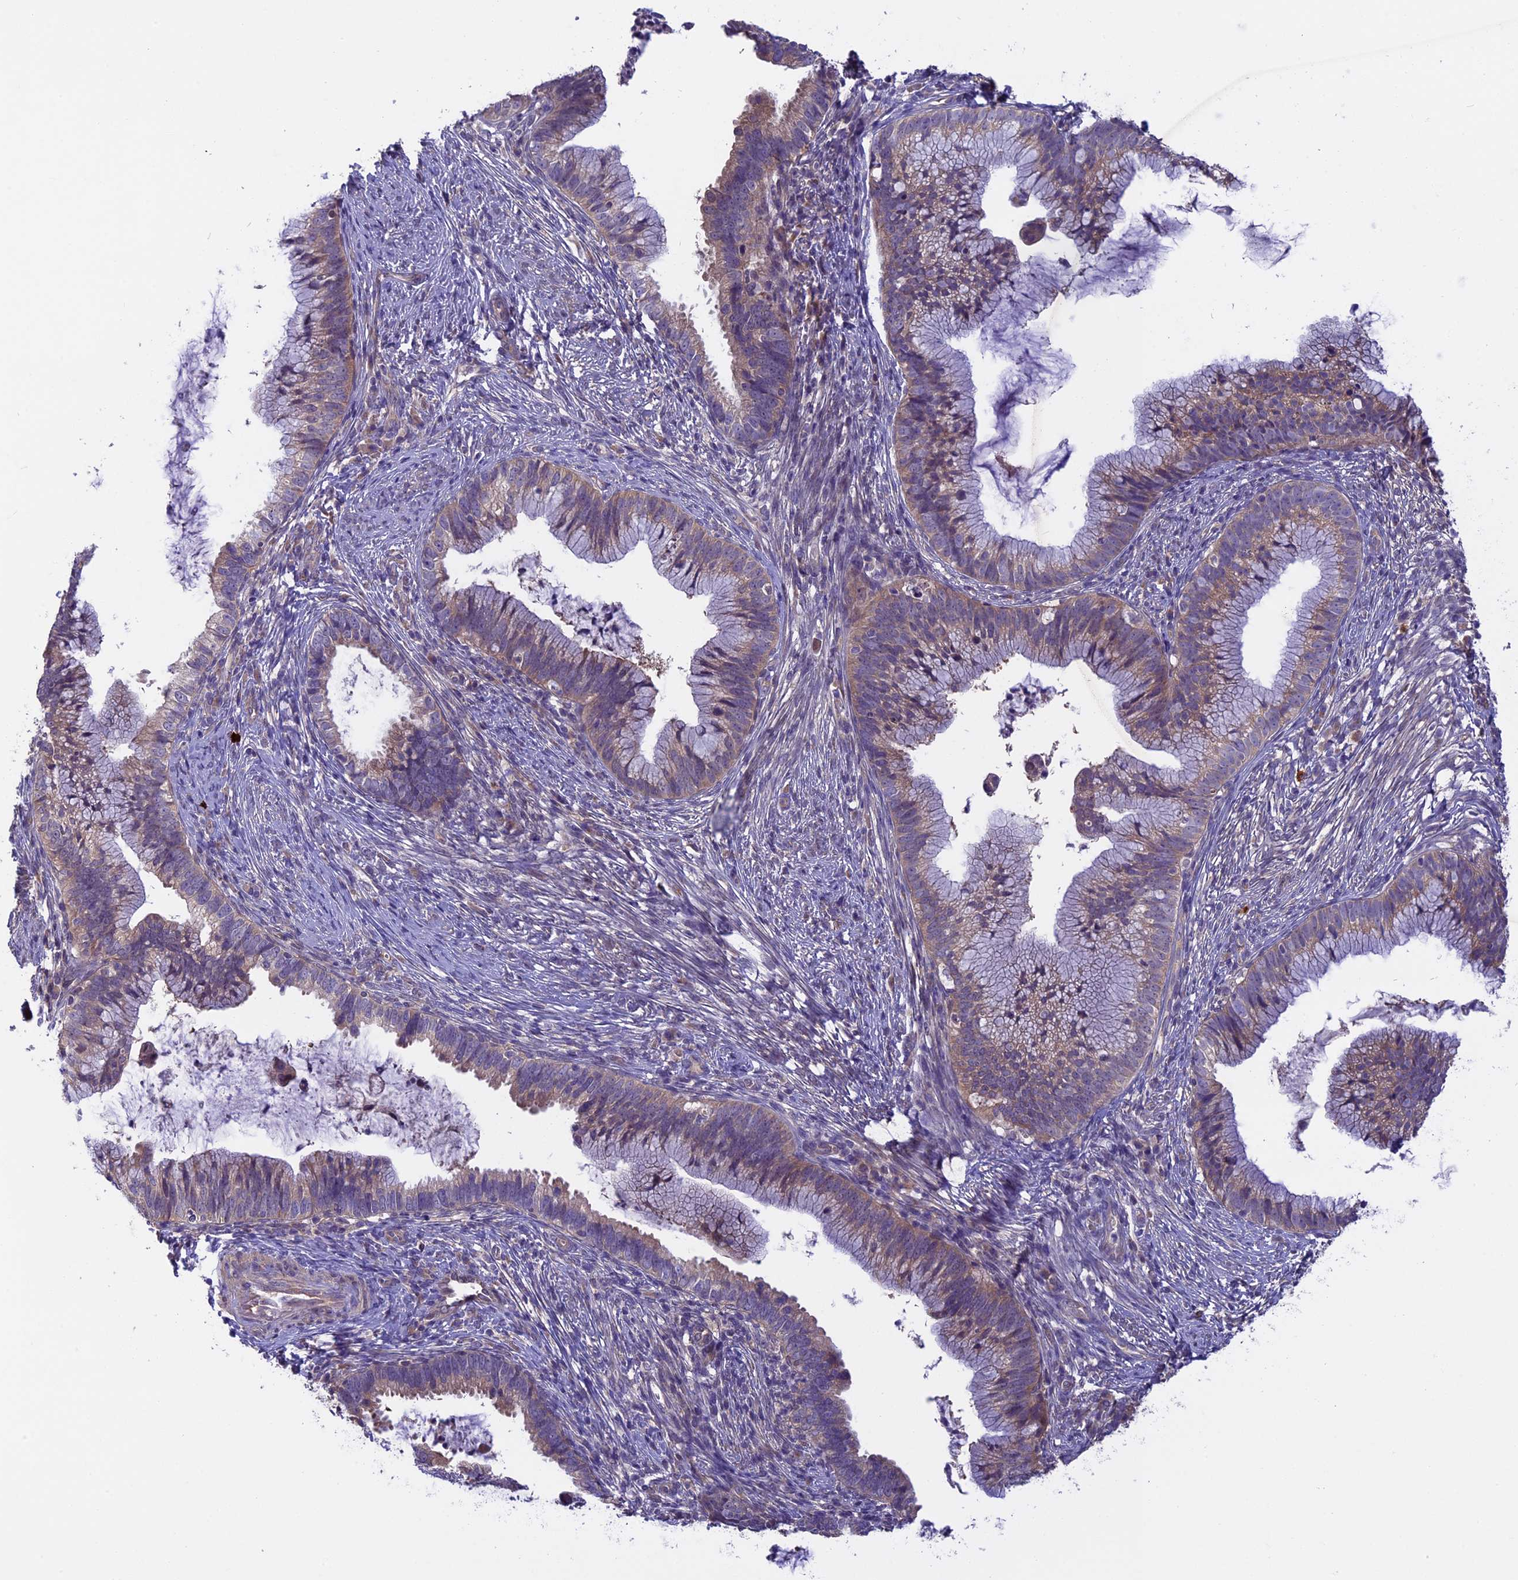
{"staining": {"intensity": "weak", "quantity": "25%-75%", "location": "cytoplasmic/membranous"}, "tissue": "cervical cancer", "cell_type": "Tumor cells", "image_type": "cancer", "snomed": [{"axis": "morphology", "description": "Adenocarcinoma, NOS"}, {"axis": "topography", "description": "Cervix"}], "caption": "A brown stain shows weak cytoplasmic/membranous staining of a protein in human cervical cancer (adenocarcinoma) tumor cells.", "gene": "CCDC9B", "patient": {"sex": "female", "age": 36}}